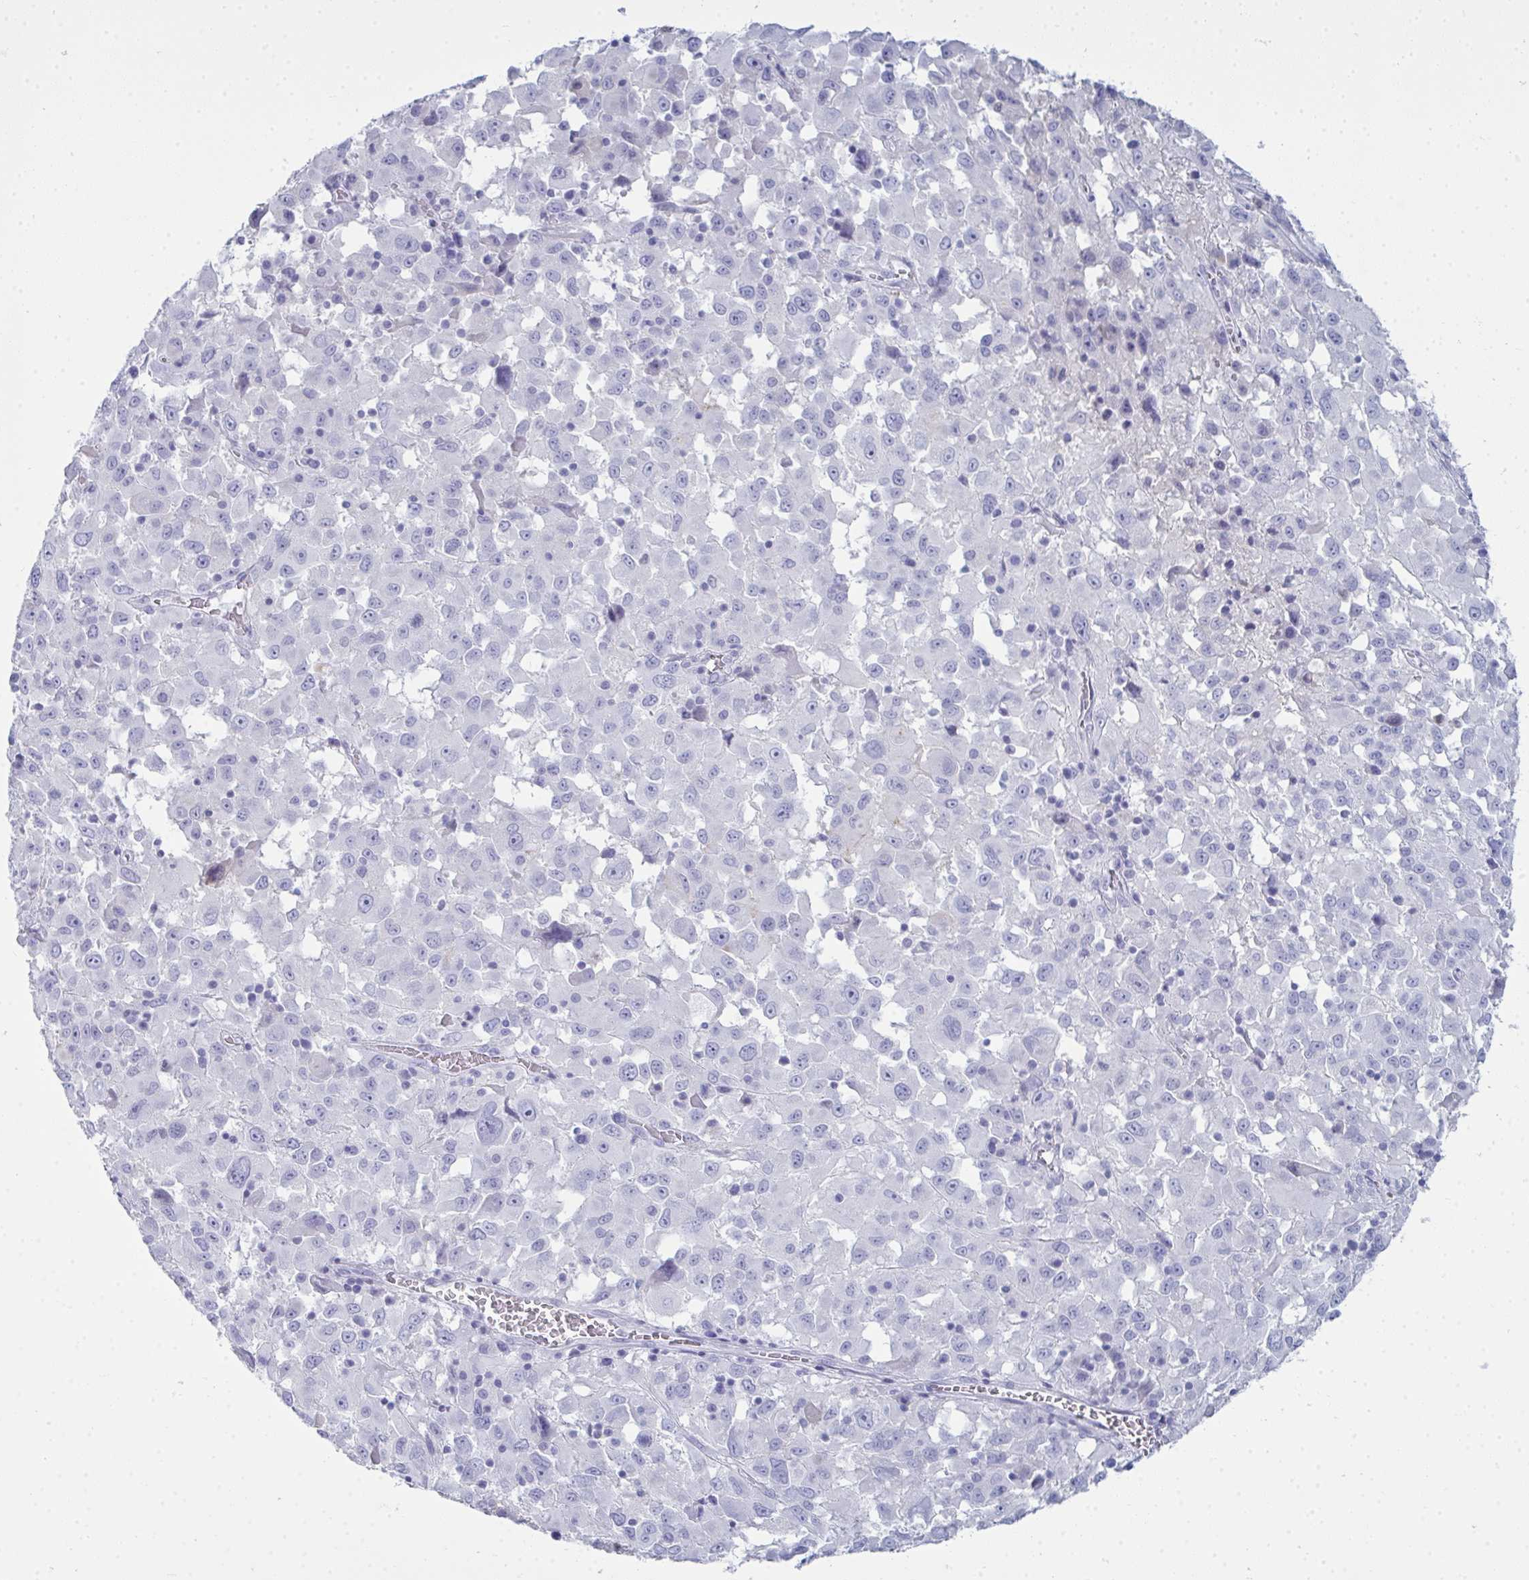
{"staining": {"intensity": "negative", "quantity": "none", "location": "none"}, "tissue": "melanoma", "cell_type": "Tumor cells", "image_type": "cancer", "snomed": [{"axis": "morphology", "description": "Malignant melanoma, Metastatic site"}, {"axis": "topography", "description": "Soft tissue"}], "caption": "An image of human malignant melanoma (metastatic site) is negative for staining in tumor cells. (DAB immunohistochemistry, high magnification).", "gene": "SERPINB10", "patient": {"sex": "male", "age": 50}}